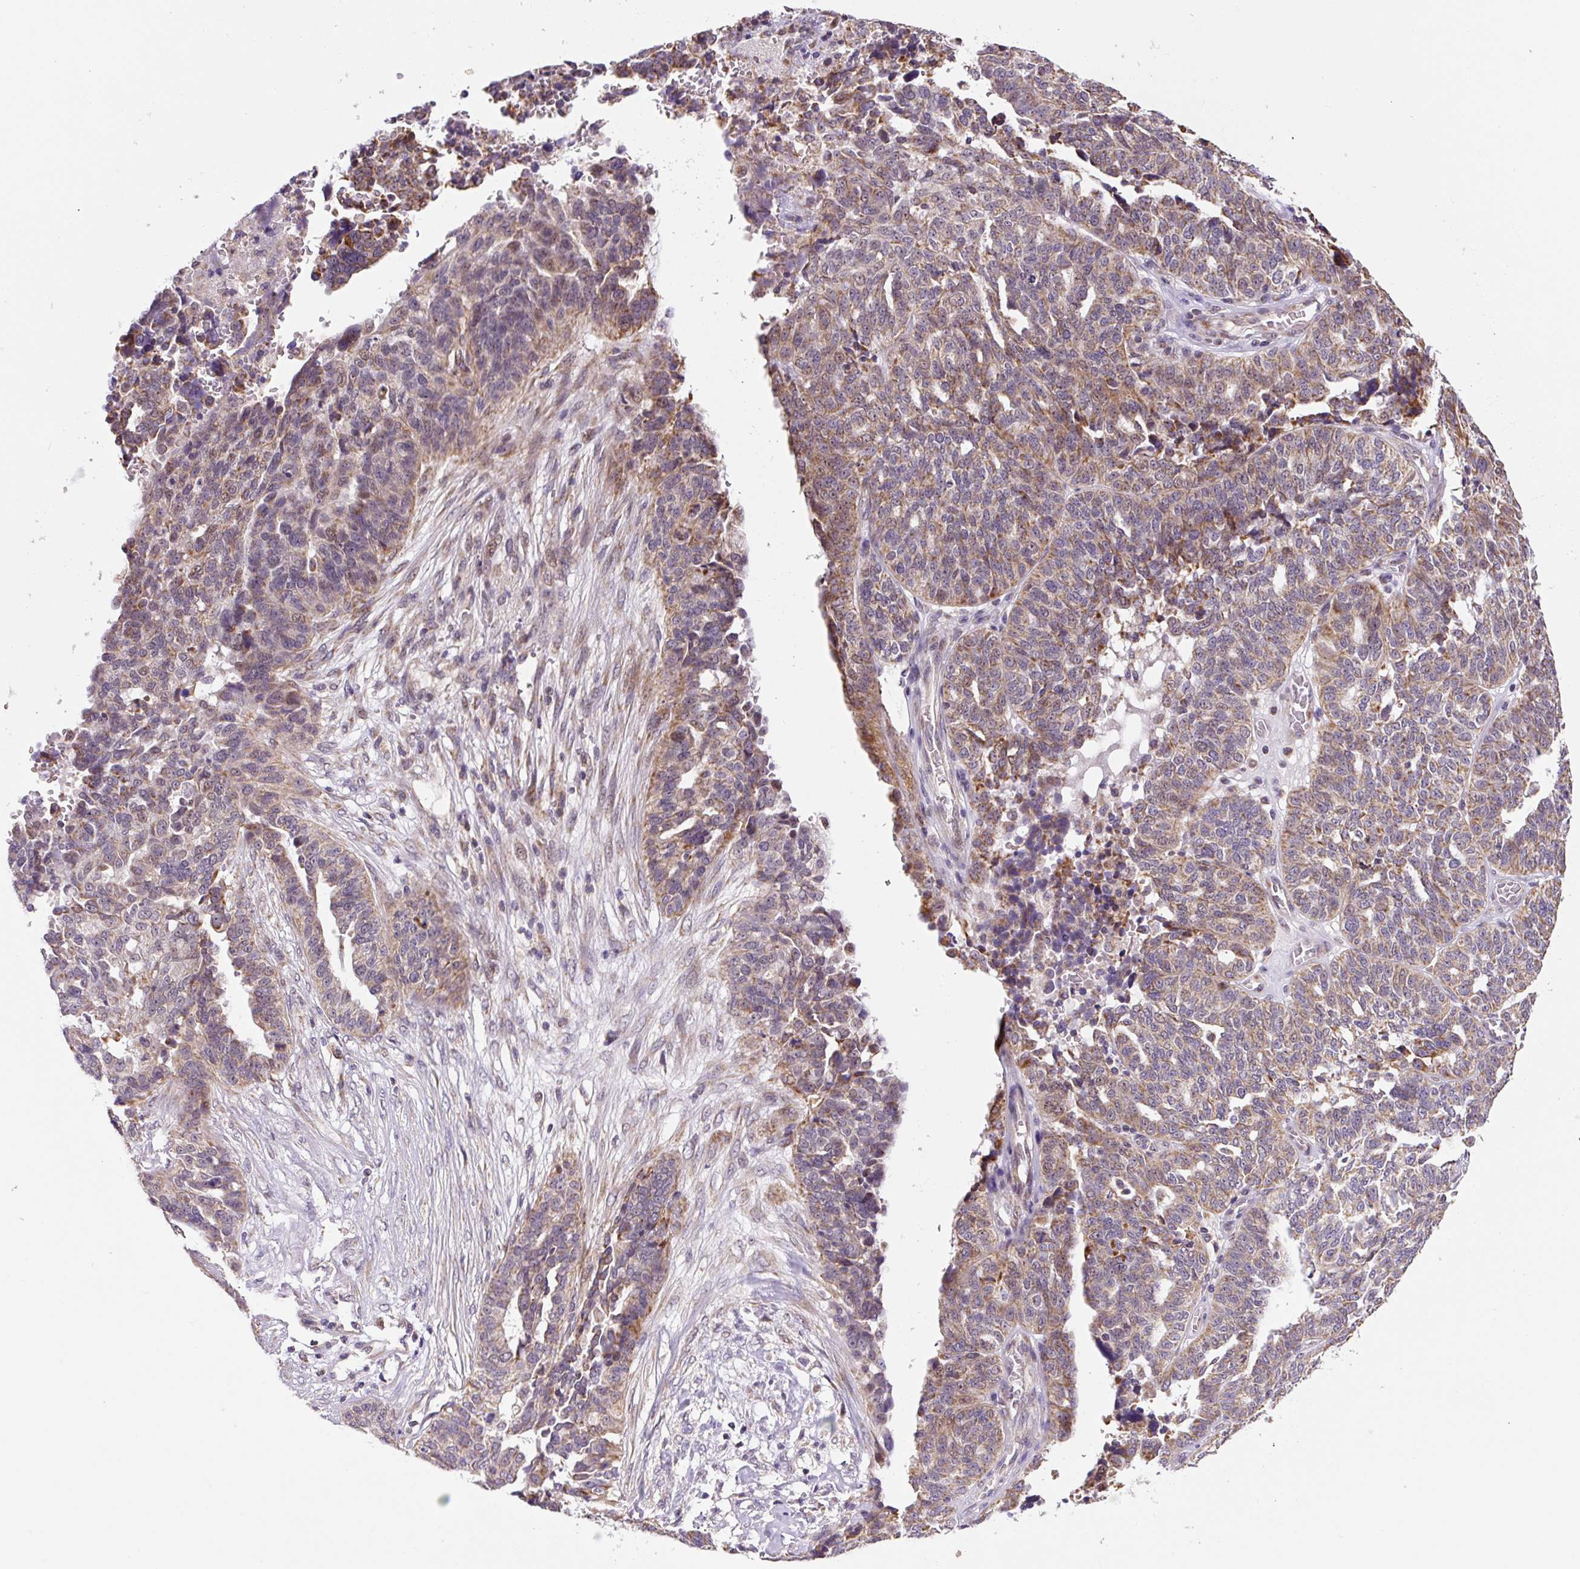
{"staining": {"intensity": "moderate", "quantity": ">75%", "location": "cytoplasmic/membranous"}, "tissue": "ovarian cancer", "cell_type": "Tumor cells", "image_type": "cancer", "snomed": [{"axis": "morphology", "description": "Cystadenocarcinoma, serous, NOS"}, {"axis": "topography", "description": "Ovary"}], "caption": "IHC micrograph of ovarian serous cystadenocarcinoma stained for a protein (brown), which demonstrates medium levels of moderate cytoplasmic/membranous staining in approximately >75% of tumor cells.", "gene": "MFSD9", "patient": {"sex": "female", "age": 59}}